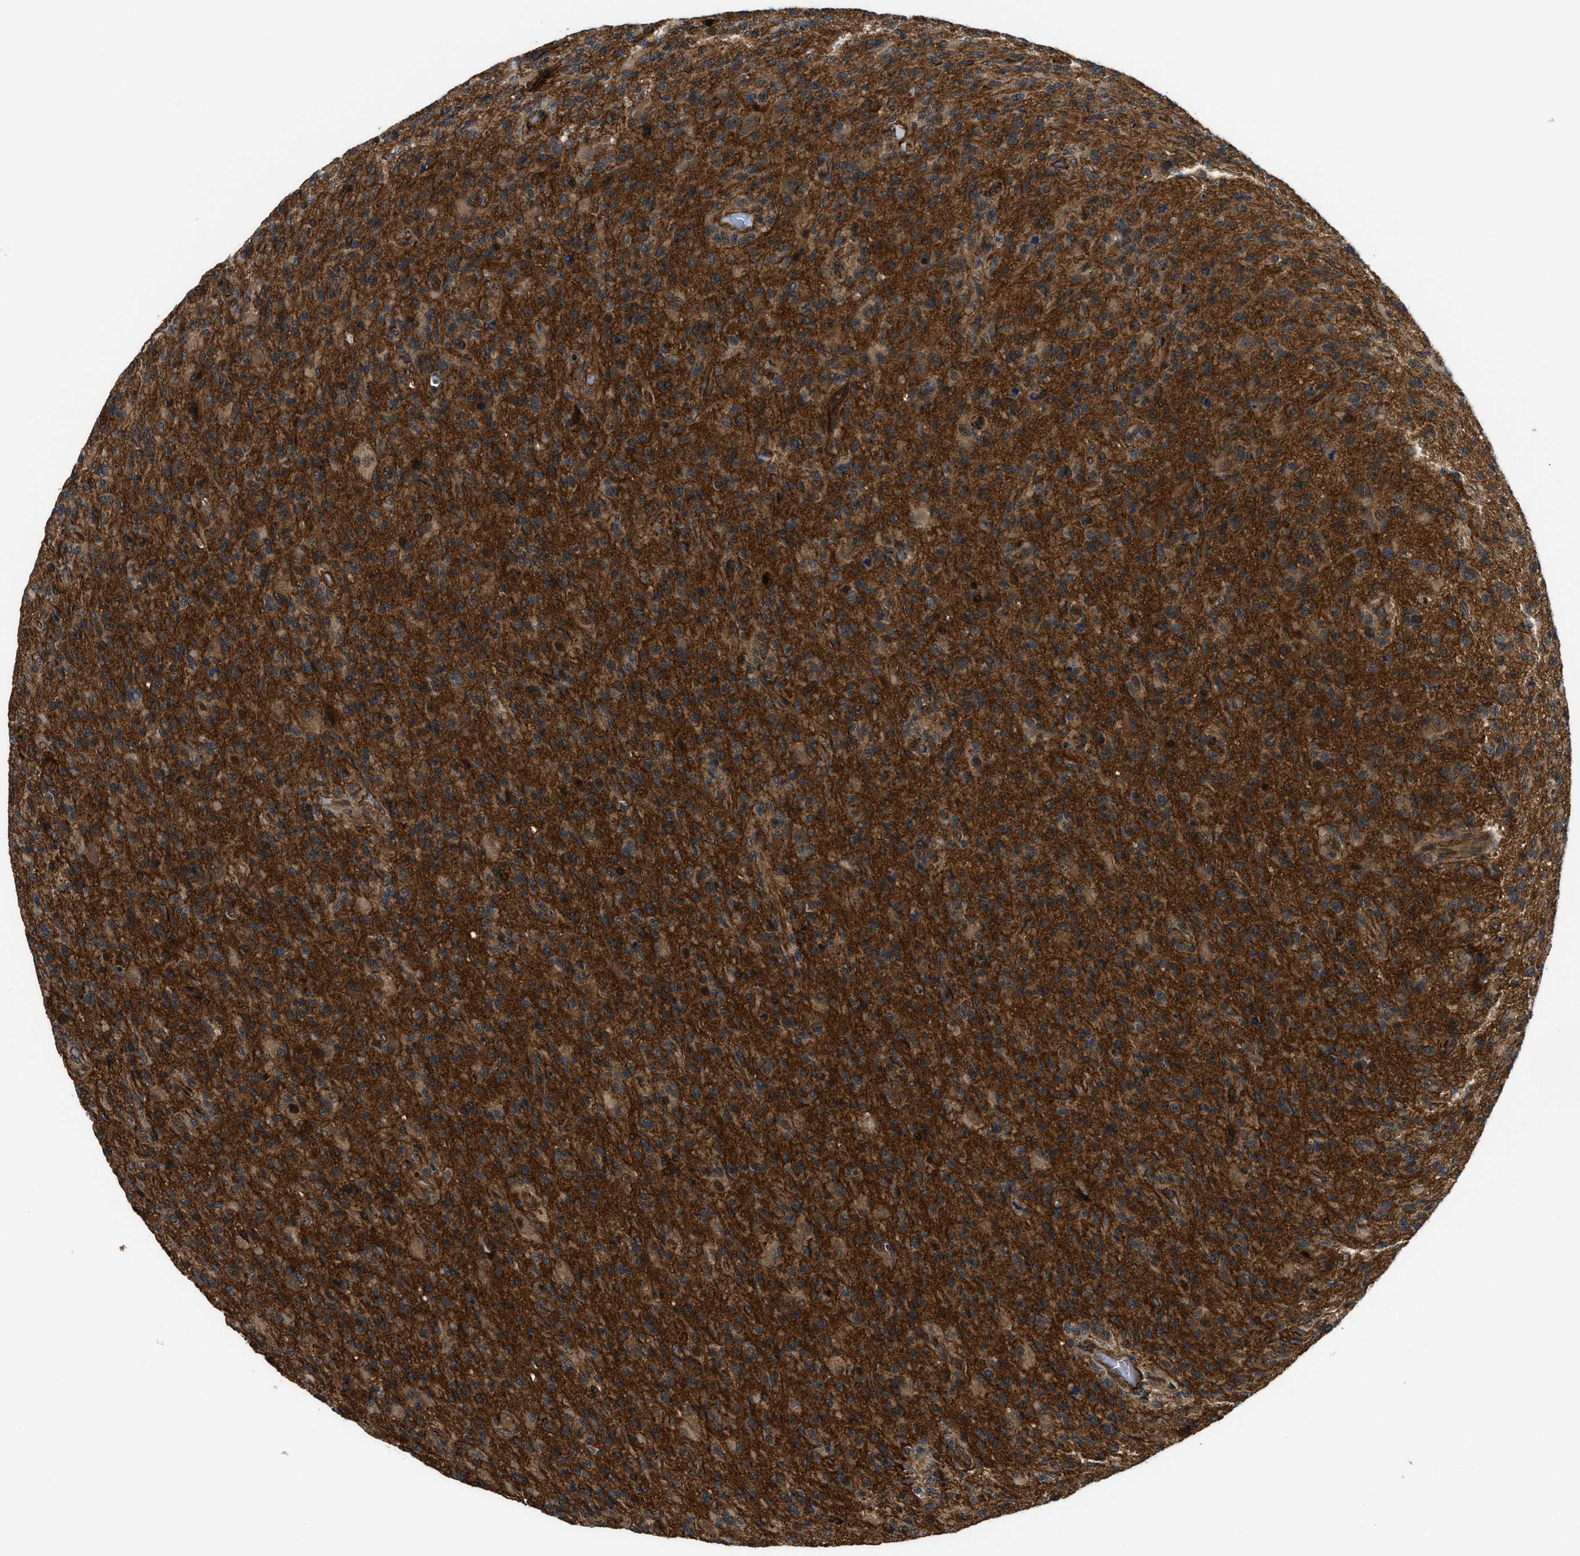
{"staining": {"intensity": "moderate", "quantity": ">75%", "location": "cytoplasmic/membranous"}, "tissue": "glioma", "cell_type": "Tumor cells", "image_type": "cancer", "snomed": [{"axis": "morphology", "description": "Glioma, malignant, High grade"}, {"axis": "topography", "description": "Brain"}], "caption": "Immunohistochemical staining of human malignant glioma (high-grade) shows moderate cytoplasmic/membranous protein staining in about >75% of tumor cells.", "gene": "COPS2", "patient": {"sex": "male", "age": 71}}